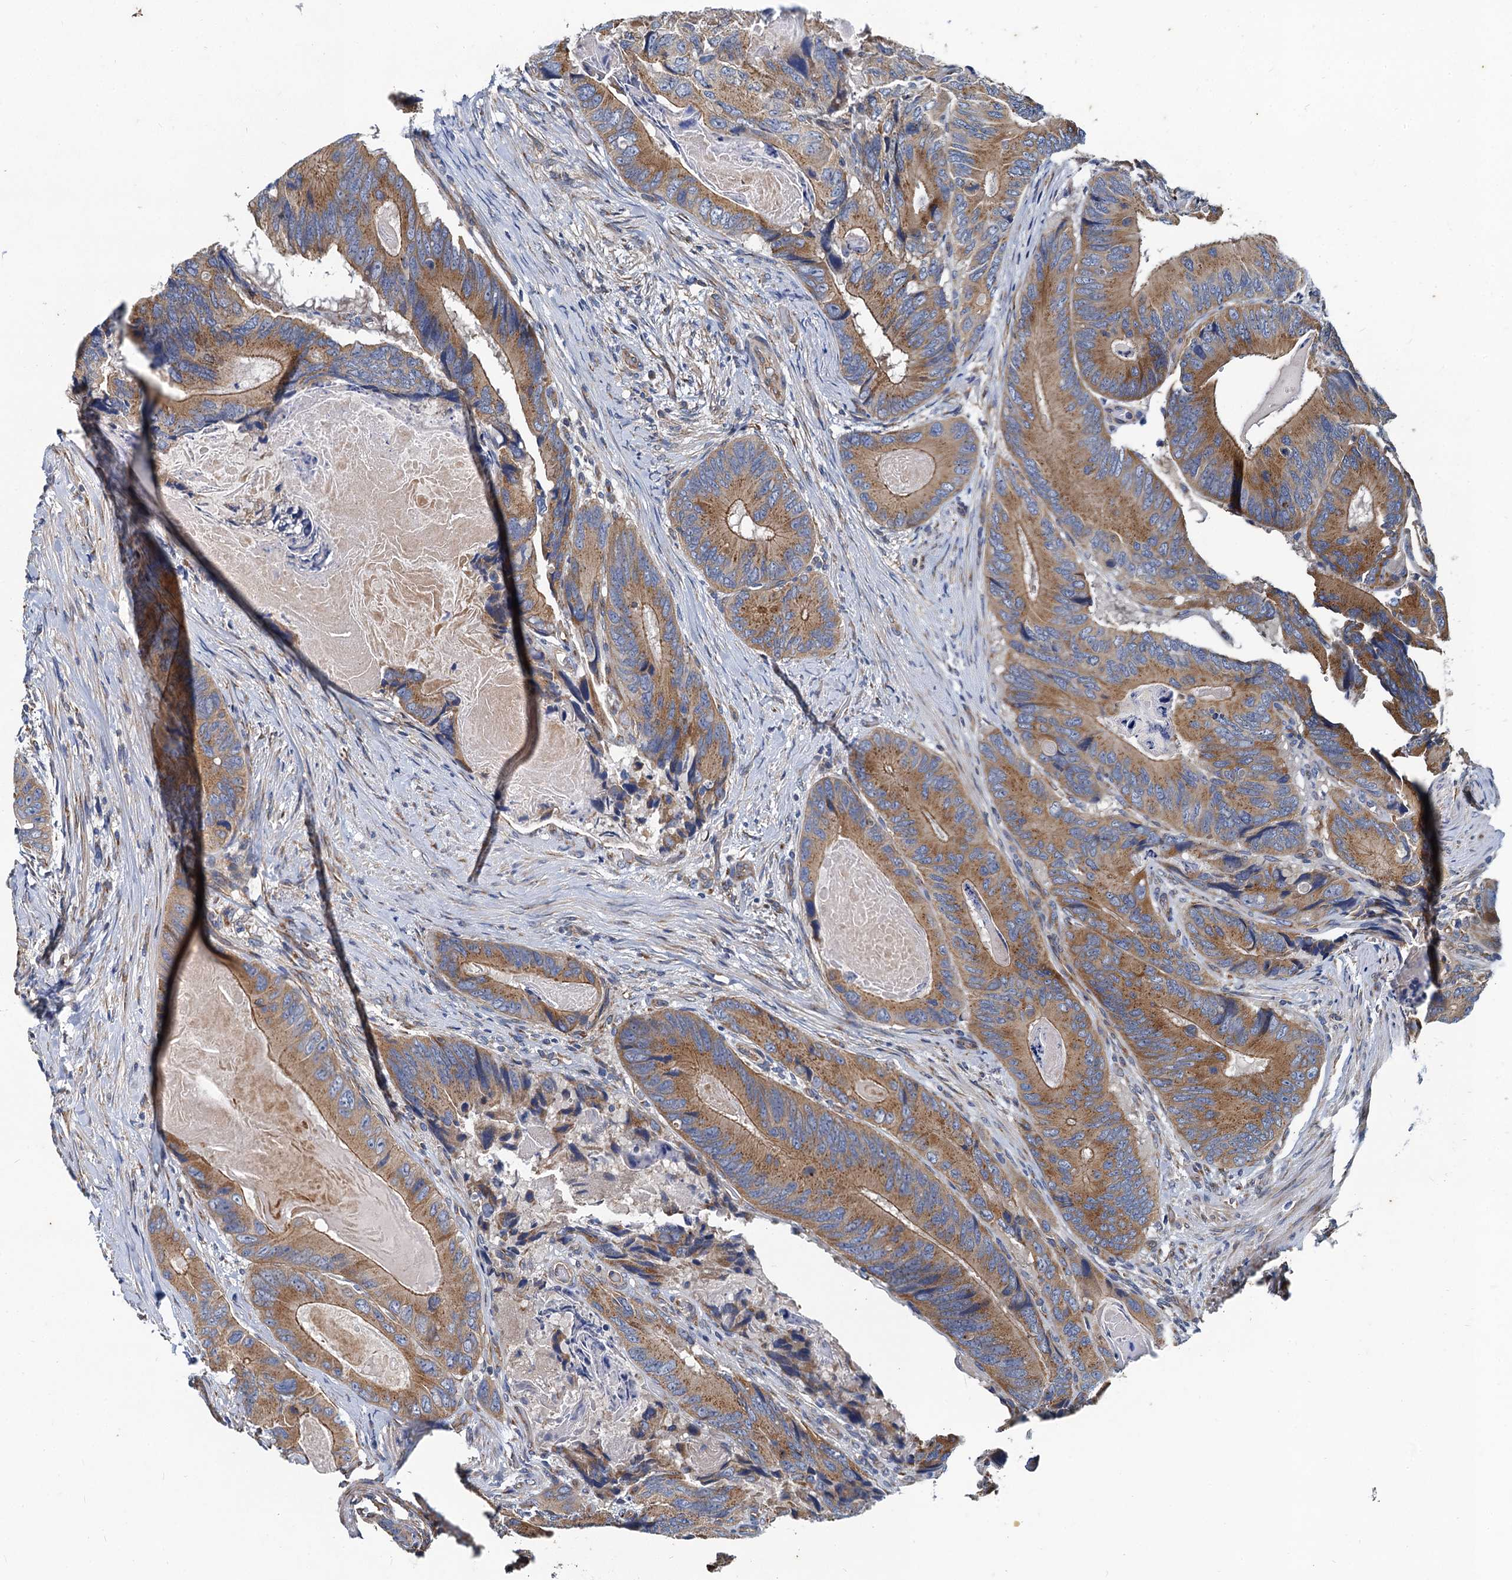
{"staining": {"intensity": "moderate", "quantity": ">75%", "location": "cytoplasmic/membranous"}, "tissue": "colorectal cancer", "cell_type": "Tumor cells", "image_type": "cancer", "snomed": [{"axis": "morphology", "description": "Adenocarcinoma, NOS"}, {"axis": "topography", "description": "Colon"}], "caption": "Colorectal cancer tissue demonstrates moderate cytoplasmic/membranous expression in about >75% of tumor cells The protein is shown in brown color, while the nuclei are stained blue.", "gene": "NGRN", "patient": {"sex": "male", "age": 84}}